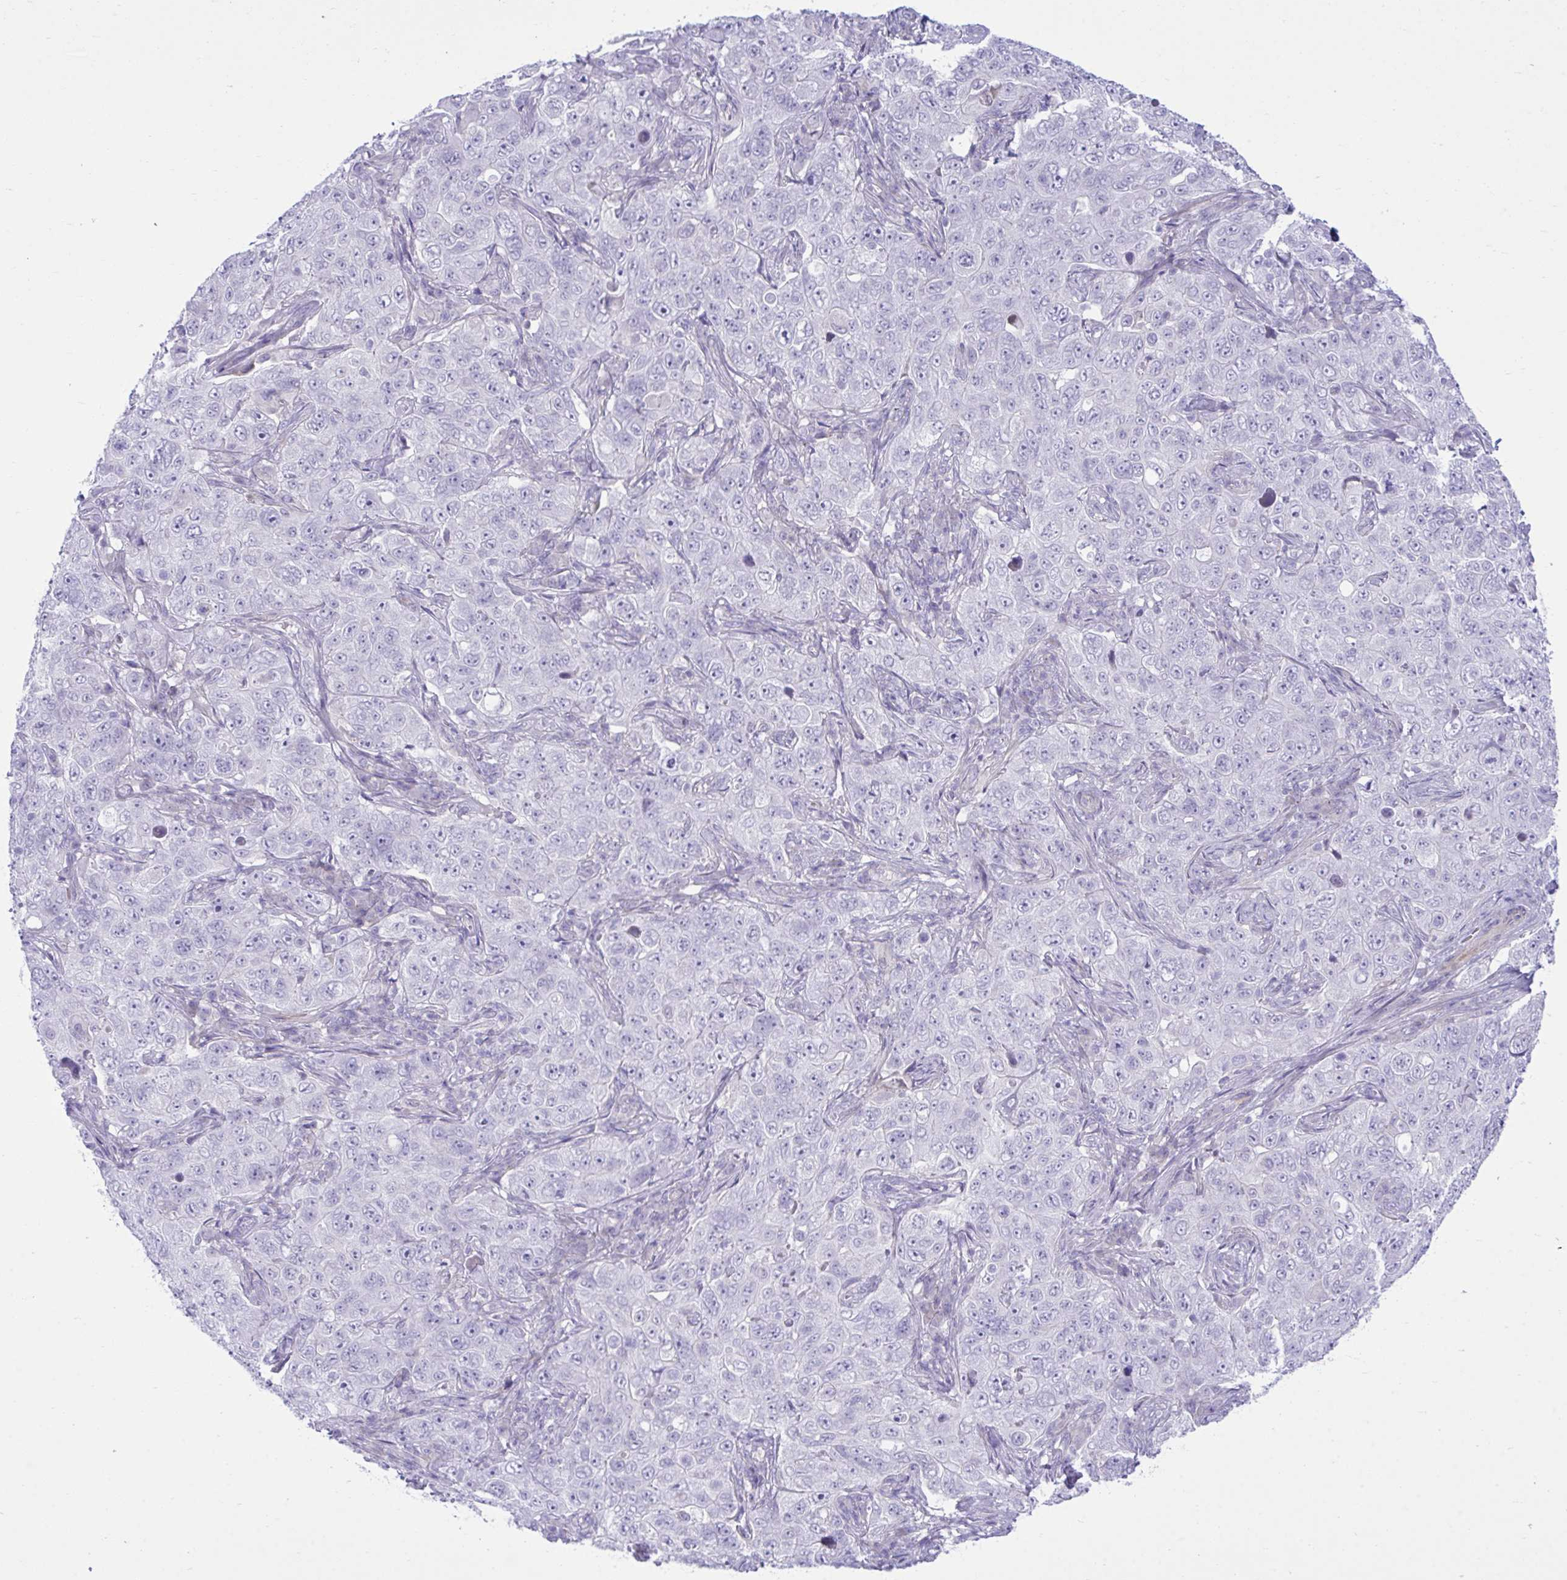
{"staining": {"intensity": "negative", "quantity": "none", "location": "none"}, "tissue": "pancreatic cancer", "cell_type": "Tumor cells", "image_type": "cancer", "snomed": [{"axis": "morphology", "description": "Adenocarcinoma, NOS"}, {"axis": "topography", "description": "Pancreas"}], "caption": "Tumor cells show no significant positivity in pancreatic cancer. (DAB immunohistochemistry visualized using brightfield microscopy, high magnification).", "gene": "MED9", "patient": {"sex": "male", "age": 68}}